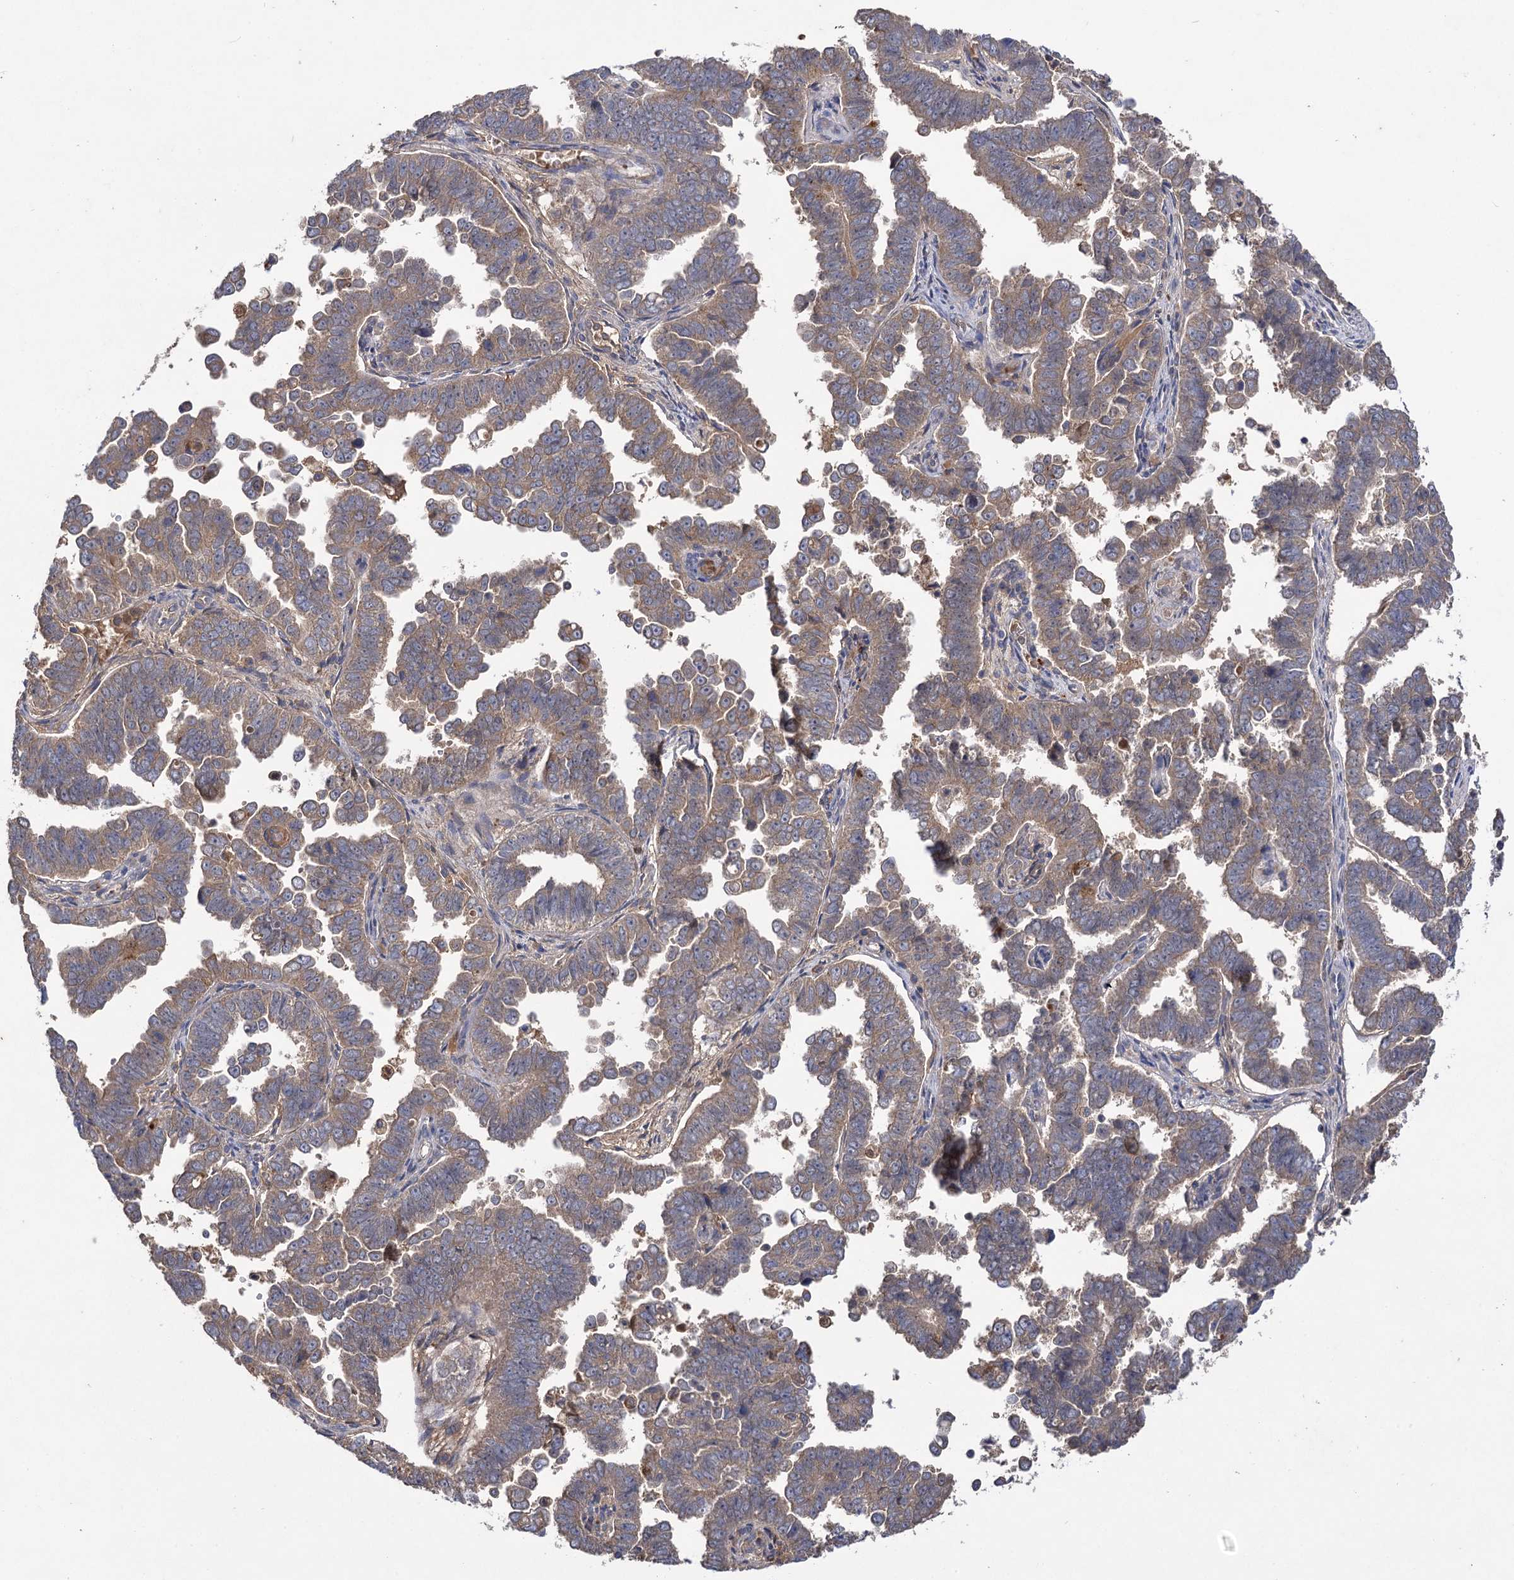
{"staining": {"intensity": "weak", "quantity": ">75%", "location": "cytoplasmic/membranous"}, "tissue": "endometrial cancer", "cell_type": "Tumor cells", "image_type": "cancer", "snomed": [{"axis": "morphology", "description": "Adenocarcinoma, NOS"}, {"axis": "topography", "description": "Endometrium"}], "caption": "Weak cytoplasmic/membranous staining for a protein is appreciated in approximately >75% of tumor cells of adenocarcinoma (endometrial) using IHC.", "gene": "USP50", "patient": {"sex": "female", "age": 75}}